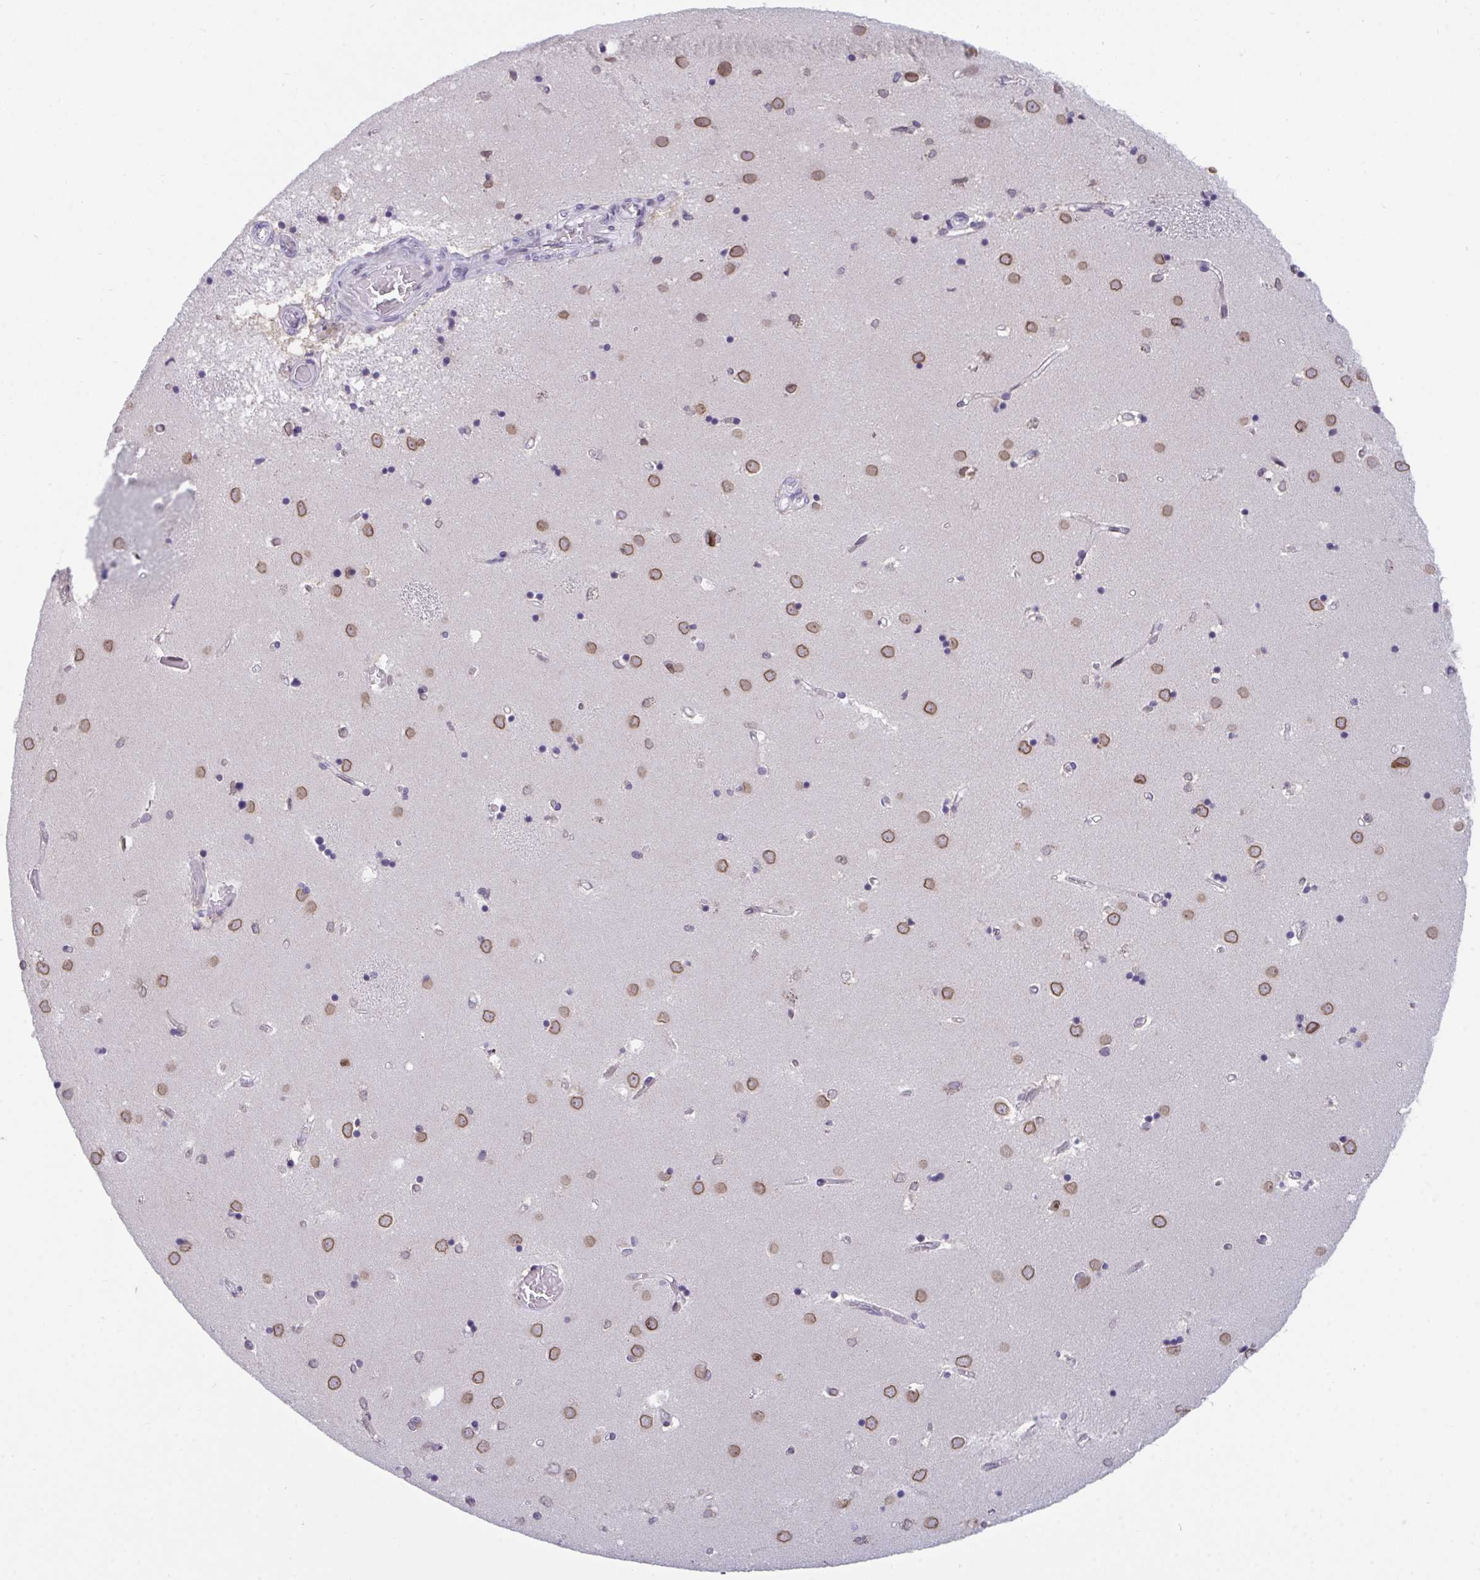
{"staining": {"intensity": "negative", "quantity": "none", "location": "none"}, "tissue": "caudate", "cell_type": "Glial cells", "image_type": "normal", "snomed": [{"axis": "morphology", "description": "Normal tissue, NOS"}, {"axis": "topography", "description": "Lateral ventricle wall"}], "caption": "Glial cells are negative for protein expression in unremarkable human caudate. (Immunohistochemistry, brightfield microscopy, high magnification).", "gene": "BMAL2", "patient": {"sex": "male", "age": 54}}